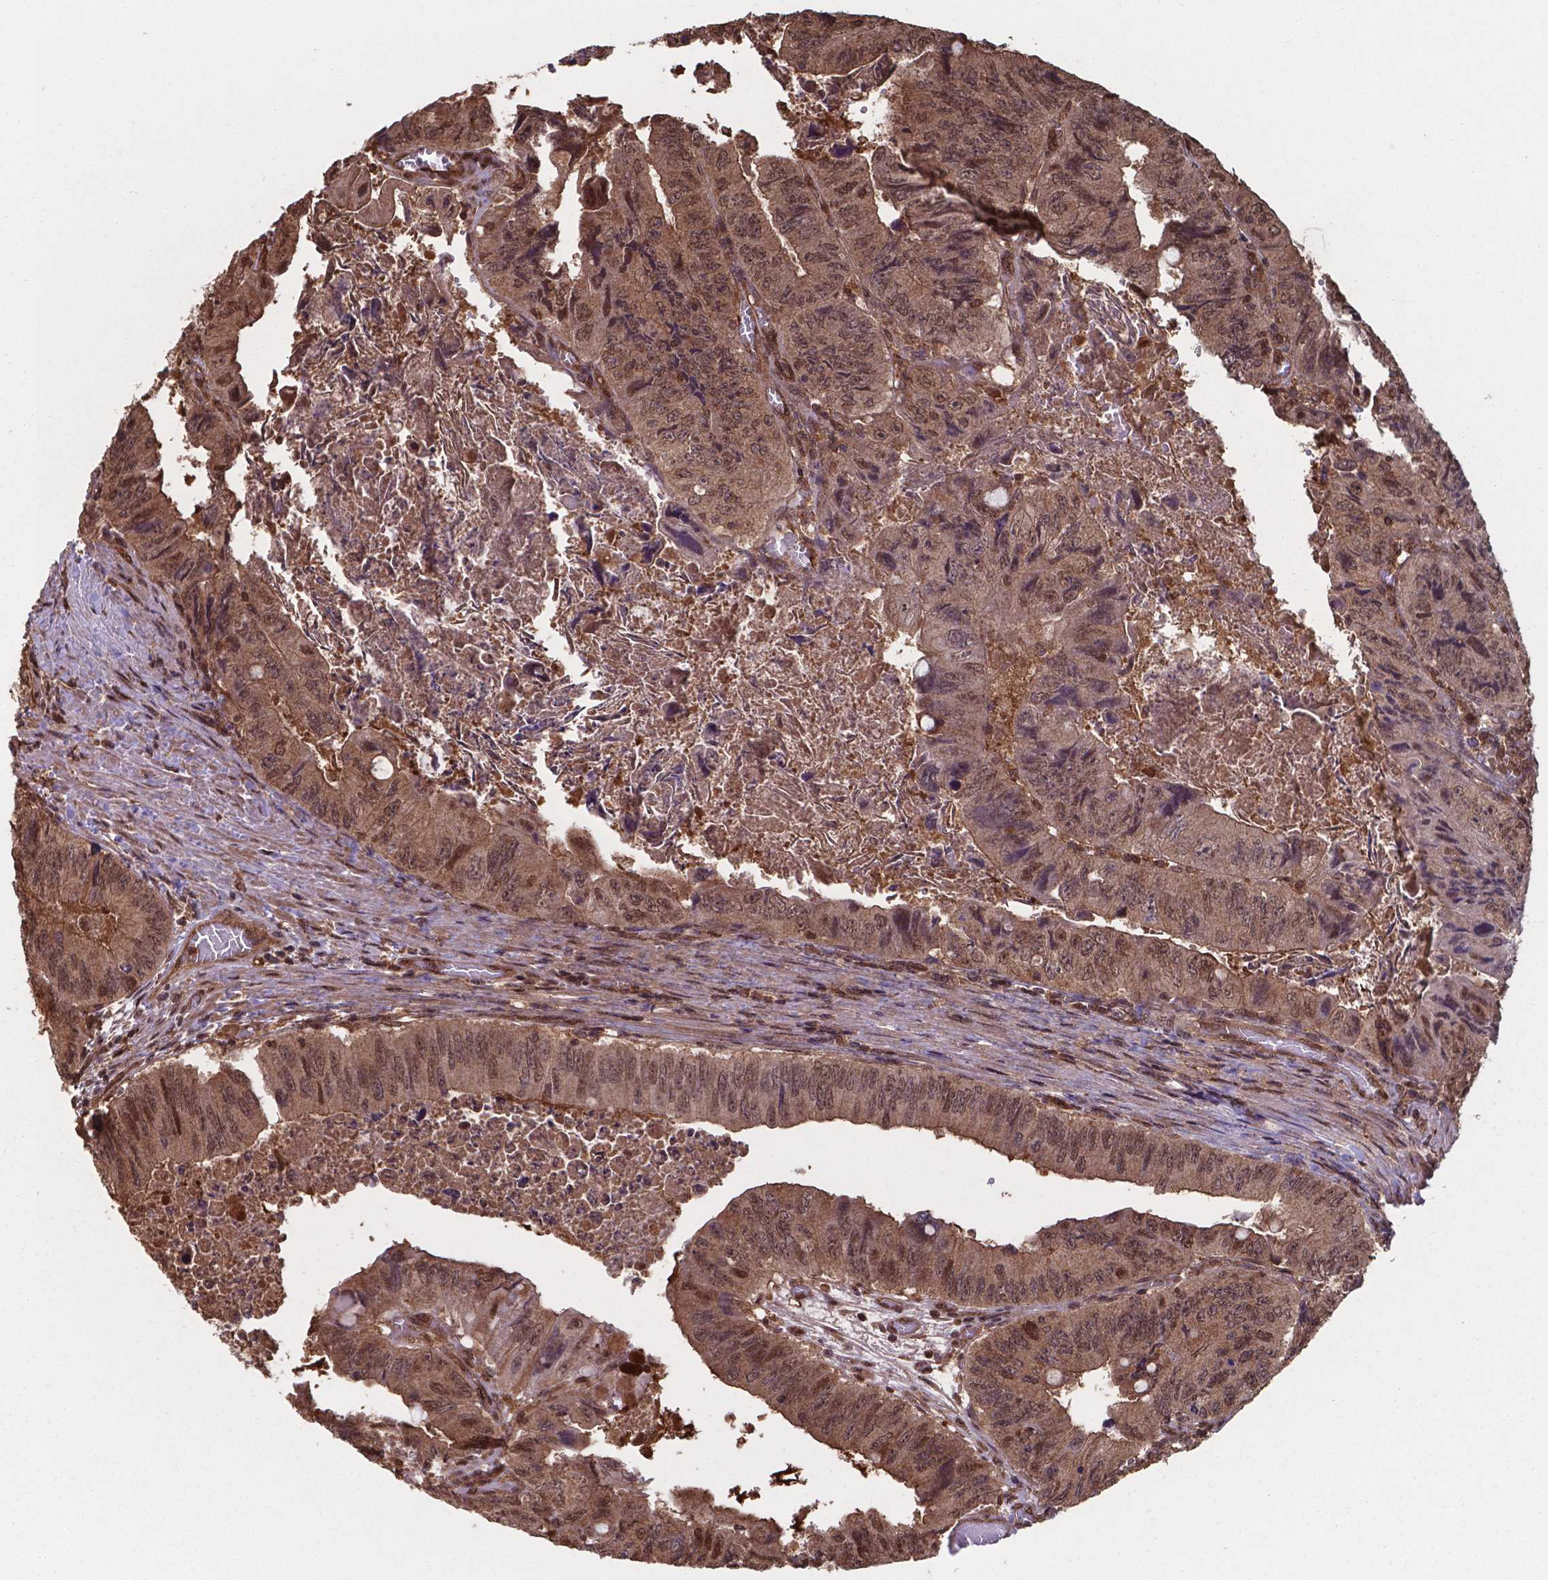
{"staining": {"intensity": "moderate", "quantity": ">75%", "location": "cytoplasmic/membranous,nuclear"}, "tissue": "colorectal cancer", "cell_type": "Tumor cells", "image_type": "cancer", "snomed": [{"axis": "morphology", "description": "Adenocarcinoma, NOS"}, {"axis": "topography", "description": "Colon"}], "caption": "Human colorectal cancer (adenocarcinoma) stained with a protein marker displays moderate staining in tumor cells.", "gene": "CHP2", "patient": {"sex": "female", "age": 84}}